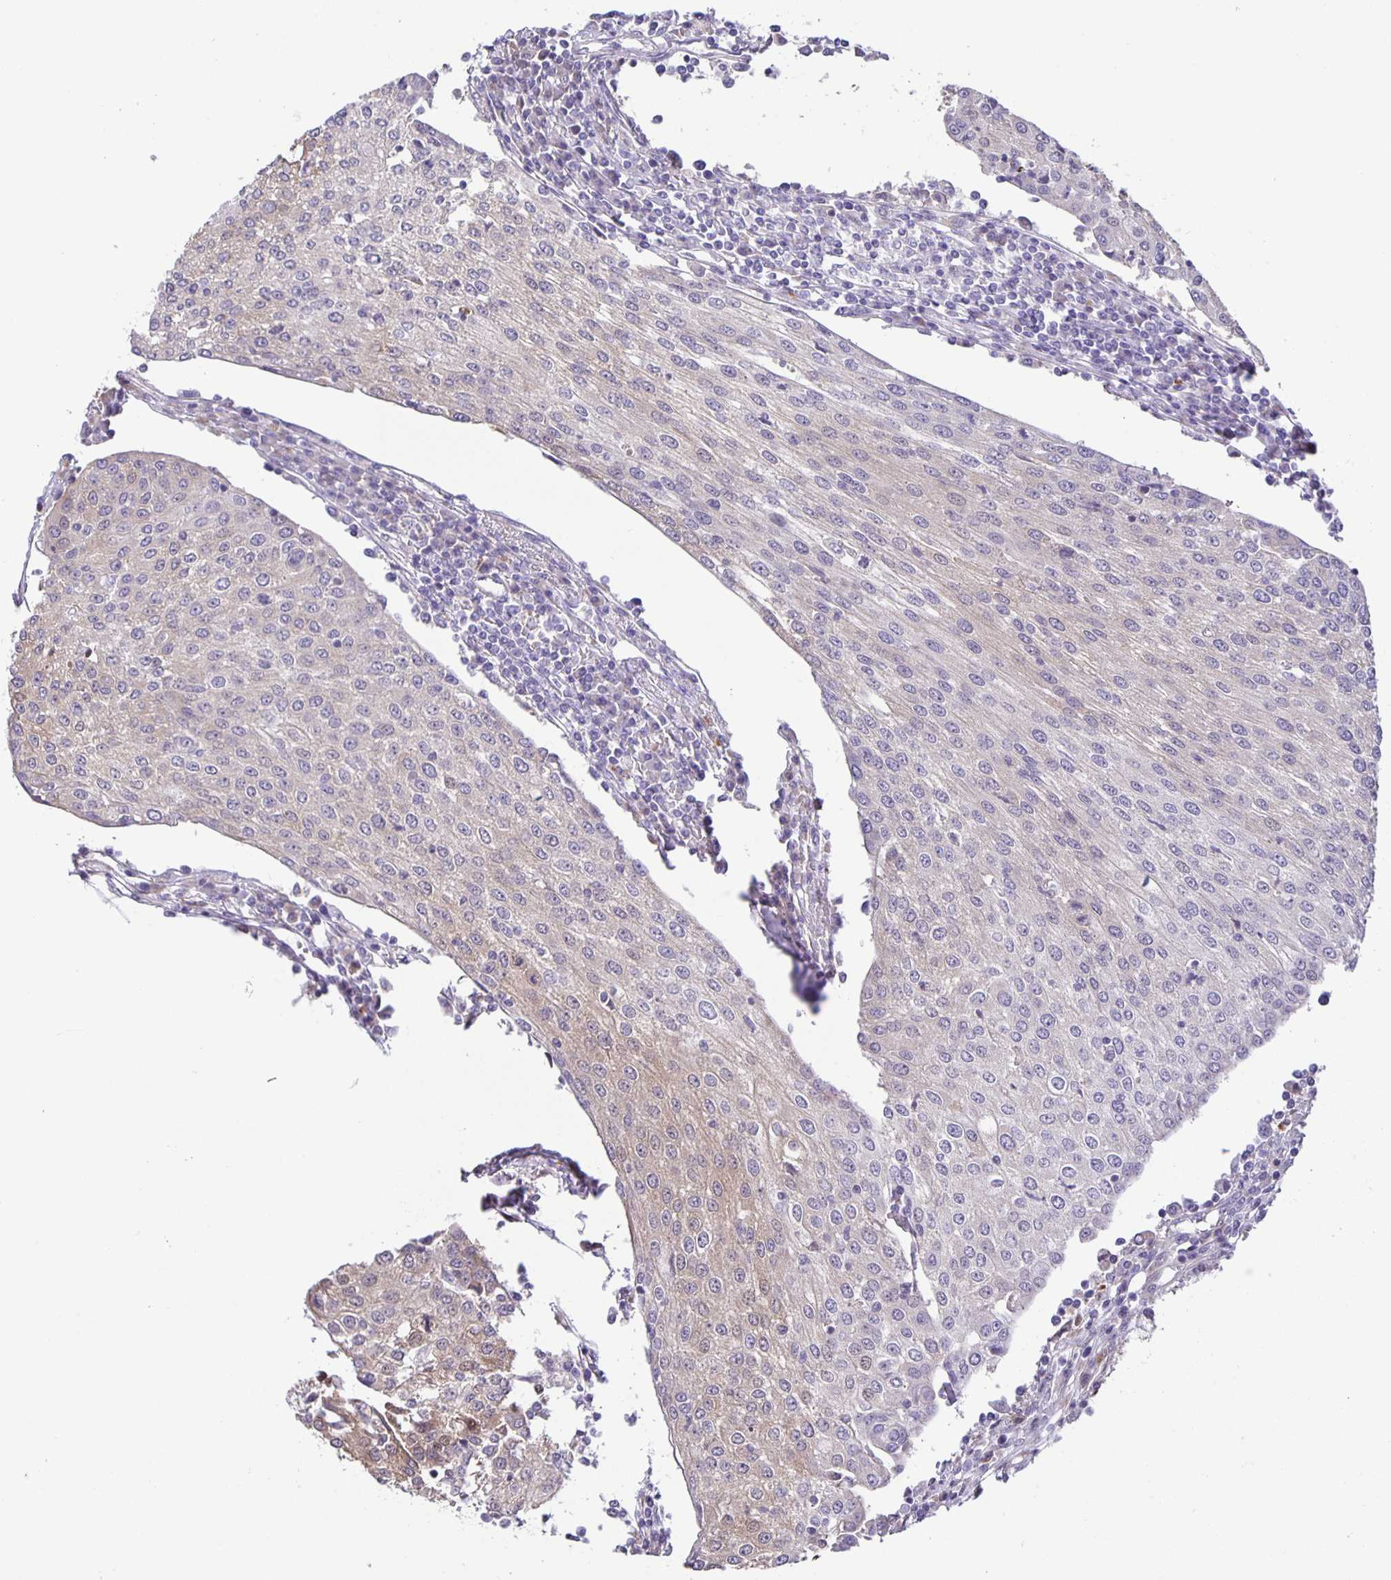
{"staining": {"intensity": "weak", "quantity": "<25%", "location": "cytoplasmic/membranous"}, "tissue": "urothelial cancer", "cell_type": "Tumor cells", "image_type": "cancer", "snomed": [{"axis": "morphology", "description": "Urothelial carcinoma, High grade"}, {"axis": "topography", "description": "Urinary bladder"}], "caption": "Immunohistochemistry histopathology image of human urothelial cancer stained for a protein (brown), which demonstrates no staining in tumor cells.", "gene": "MAPK12", "patient": {"sex": "female", "age": 85}}